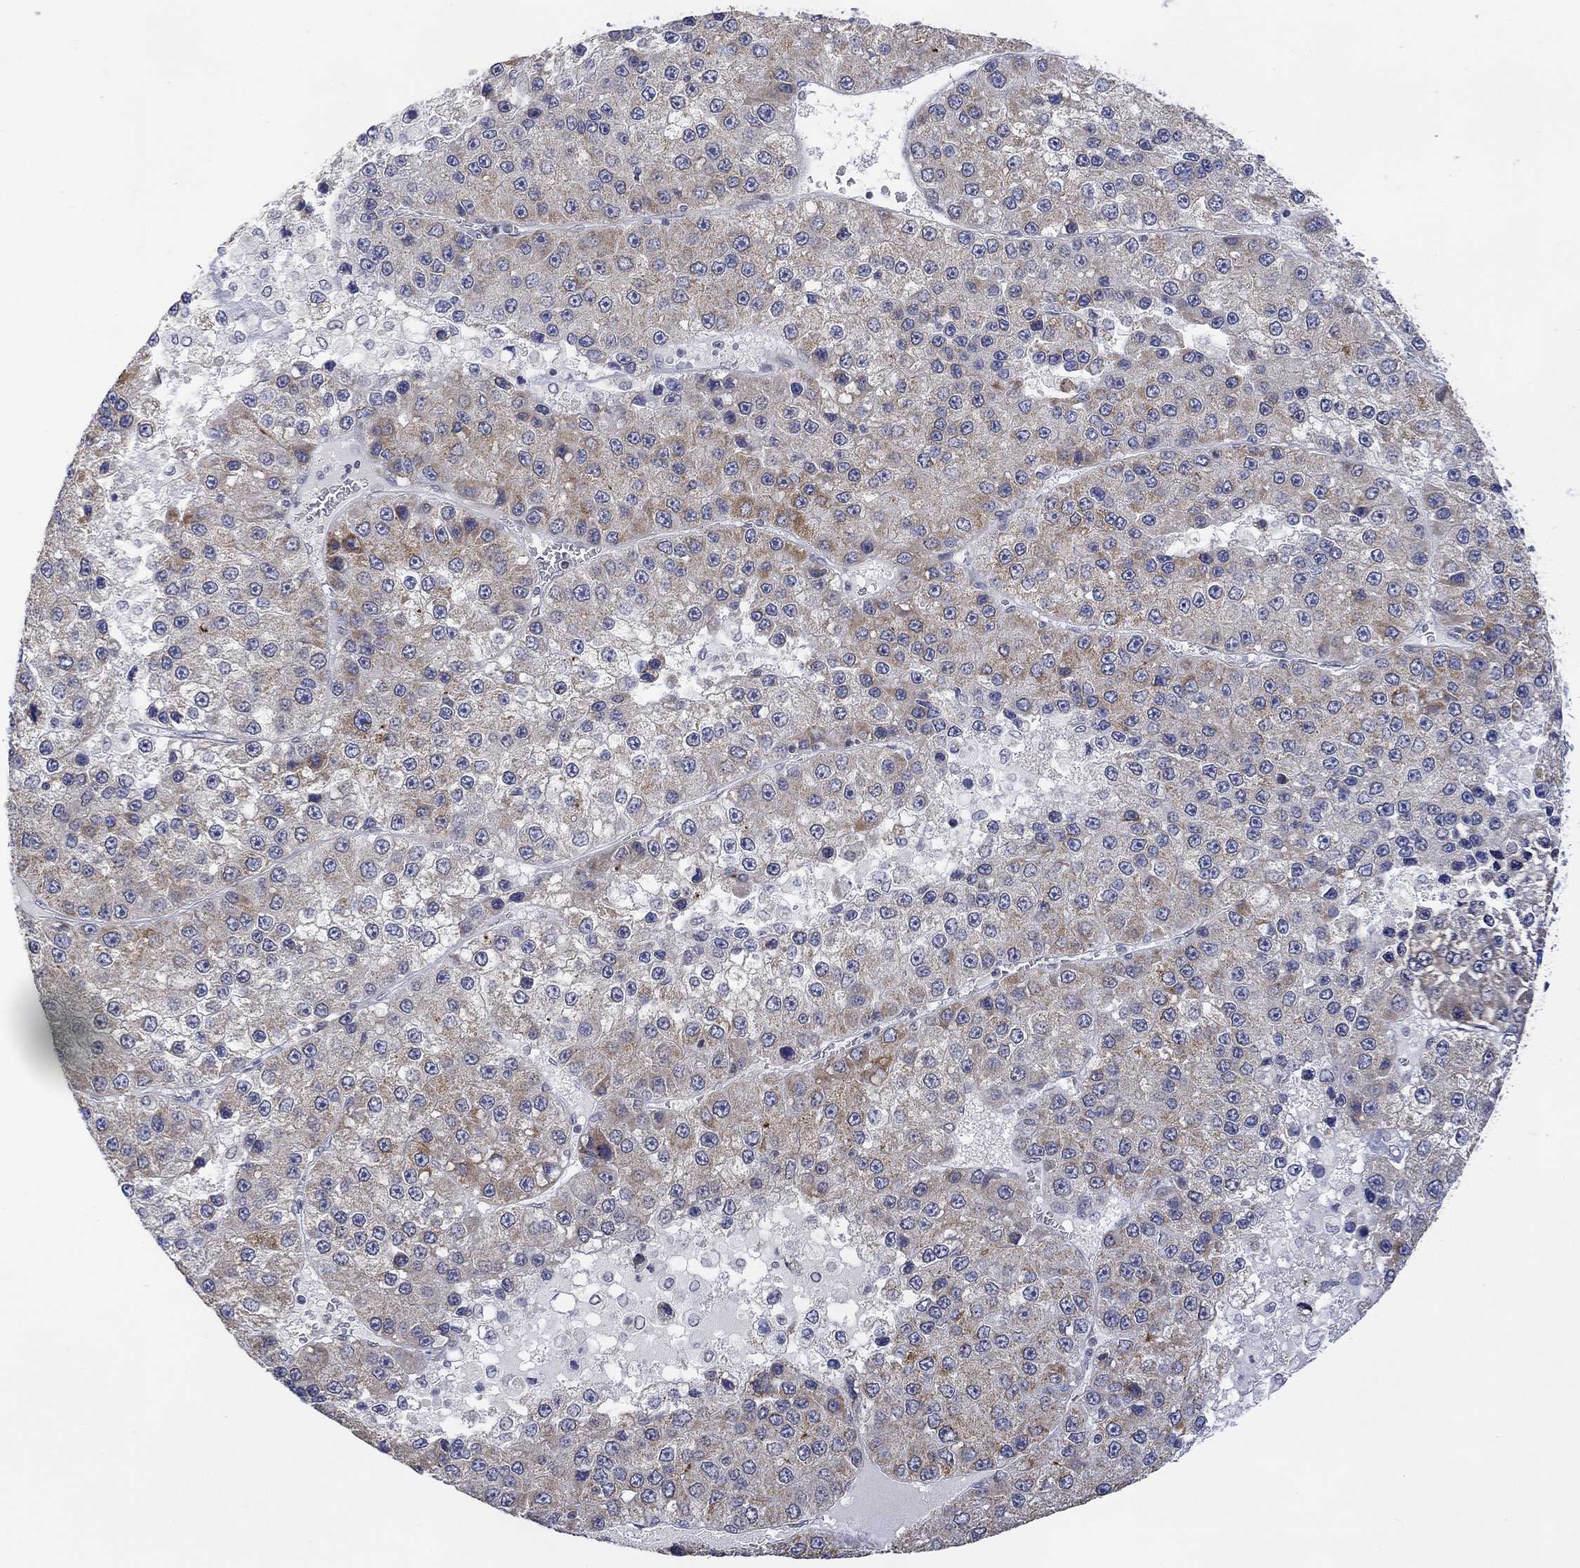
{"staining": {"intensity": "weak", "quantity": "25%-75%", "location": "cytoplasmic/membranous"}, "tissue": "liver cancer", "cell_type": "Tumor cells", "image_type": "cancer", "snomed": [{"axis": "morphology", "description": "Carcinoma, Hepatocellular, NOS"}, {"axis": "topography", "description": "Liver"}], "caption": "Liver cancer stained with DAB (3,3'-diaminobenzidine) immunohistochemistry (IHC) demonstrates low levels of weak cytoplasmic/membranous expression in about 25%-75% of tumor cells.", "gene": "SLC48A1", "patient": {"sex": "female", "age": 73}}